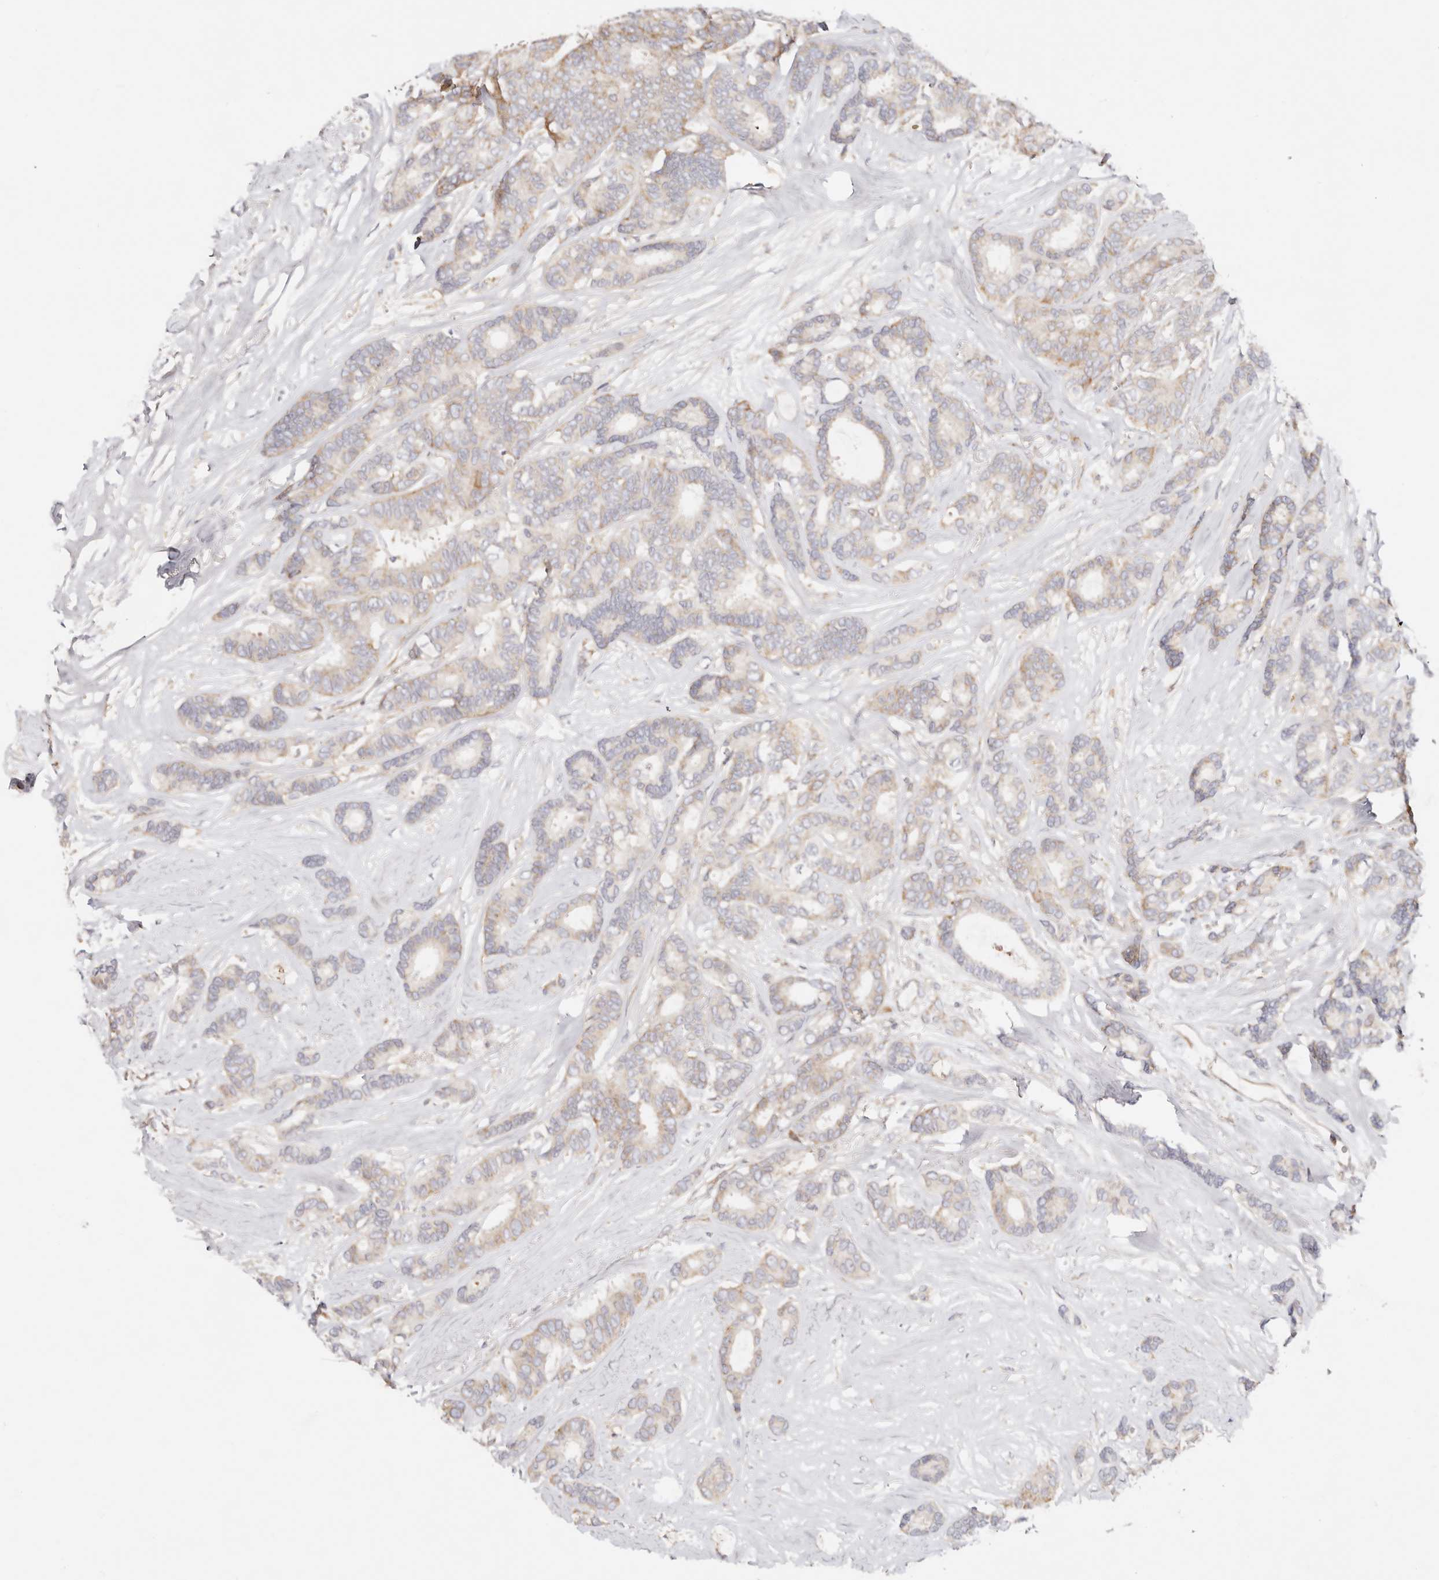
{"staining": {"intensity": "weak", "quantity": "25%-75%", "location": "cytoplasmic/membranous"}, "tissue": "breast cancer", "cell_type": "Tumor cells", "image_type": "cancer", "snomed": [{"axis": "morphology", "description": "Duct carcinoma"}, {"axis": "topography", "description": "Breast"}], "caption": "Breast infiltrating ductal carcinoma stained with a brown dye demonstrates weak cytoplasmic/membranous positive expression in approximately 25%-75% of tumor cells.", "gene": "GNA13", "patient": {"sex": "female", "age": 87}}